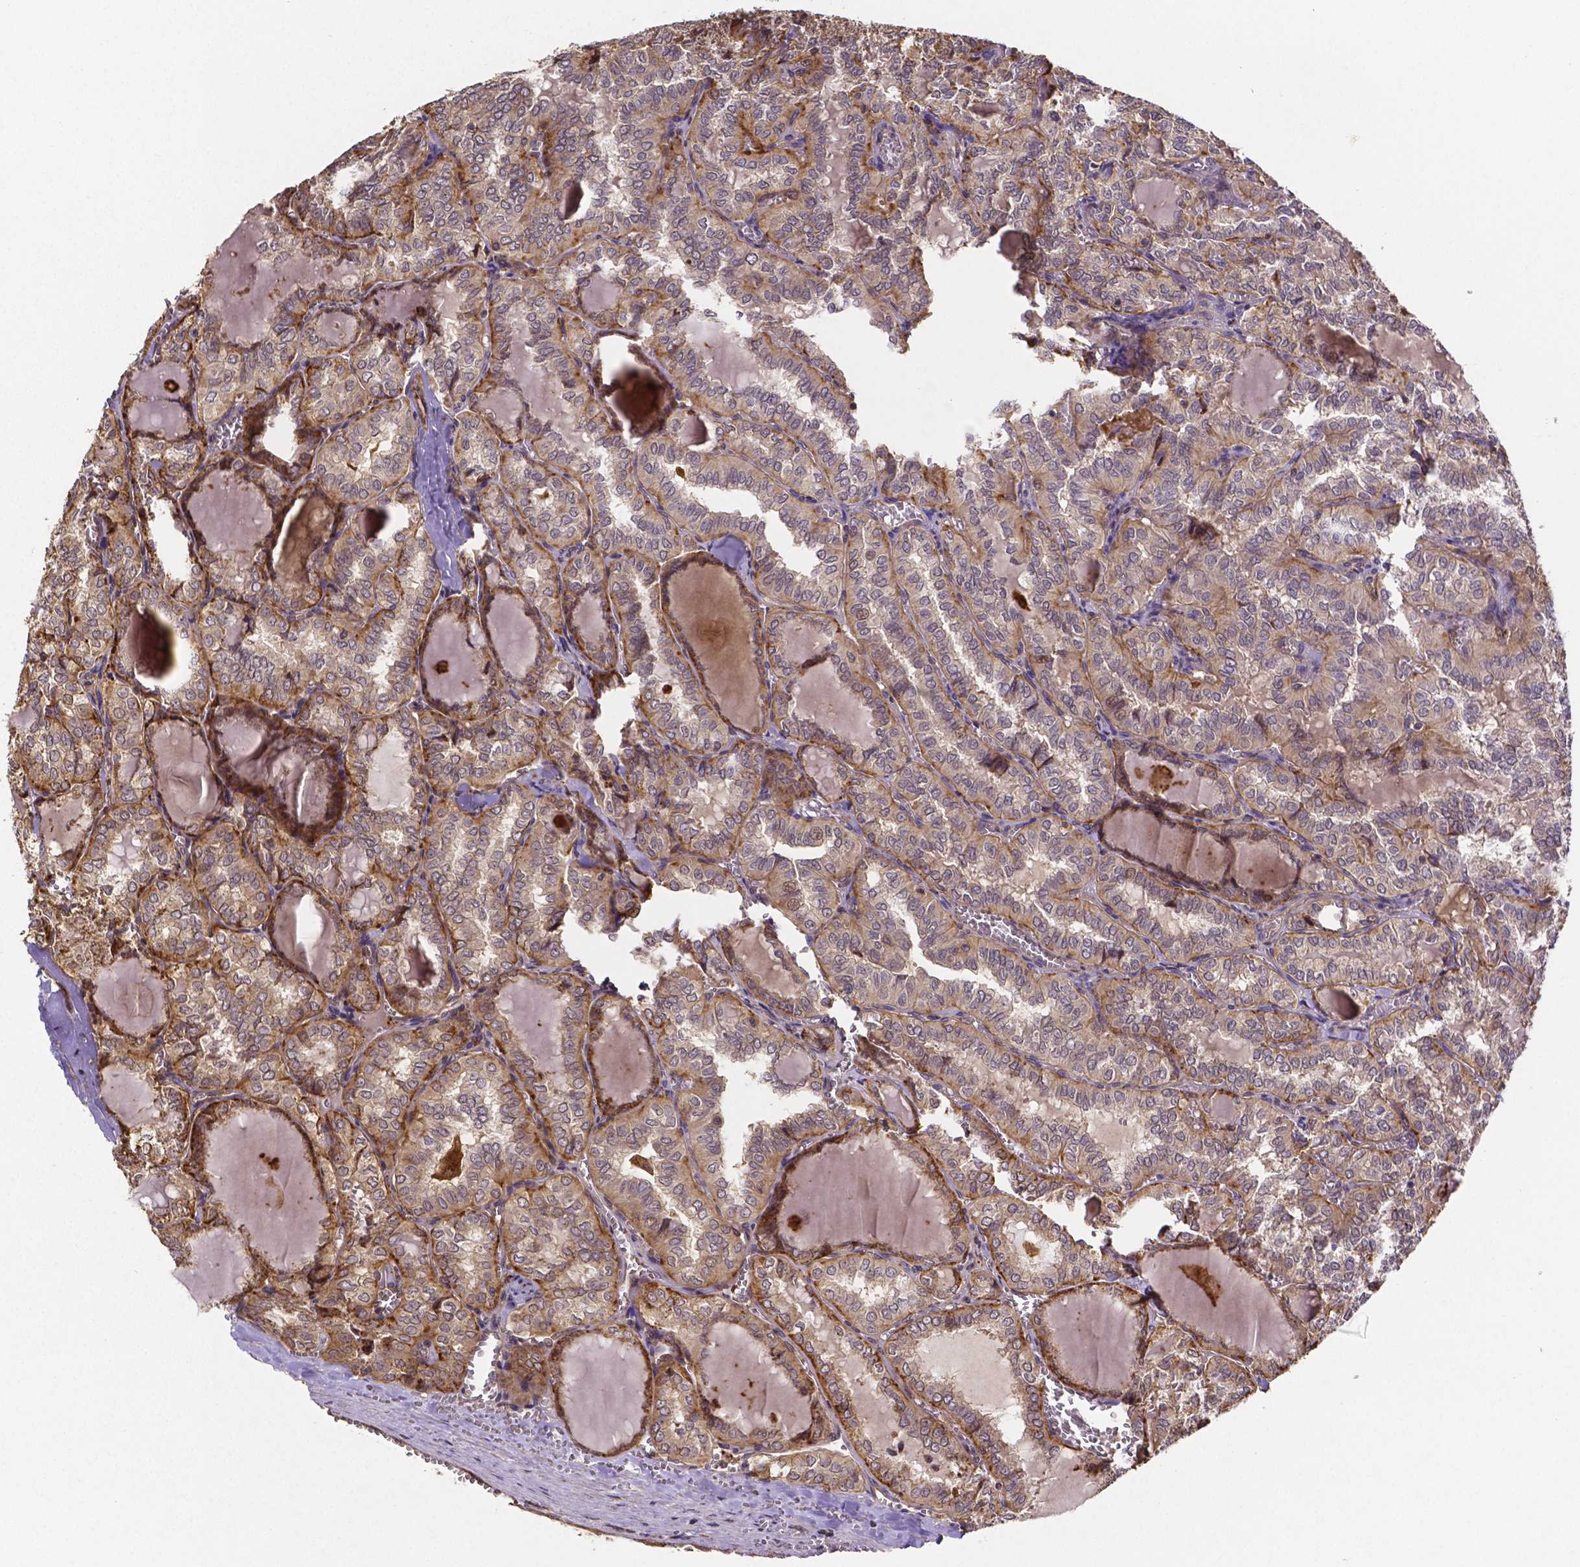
{"staining": {"intensity": "weak", "quantity": "<25%", "location": "cytoplasmic/membranous"}, "tissue": "thyroid cancer", "cell_type": "Tumor cells", "image_type": "cancer", "snomed": [{"axis": "morphology", "description": "Papillary adenocarcinoma, NOS"}, {"axis": "topography", "description": "Thyroid gland"}], "caption": "Immunohistochemistry histopathology image of human thyroid papillary adenocarcinoma stained for a protein (brown), which shows no staining in tumor cells. Nuclei are stained in blue.", "gene": "RNF123", "patient": {"sex": "female", "age": 41}}